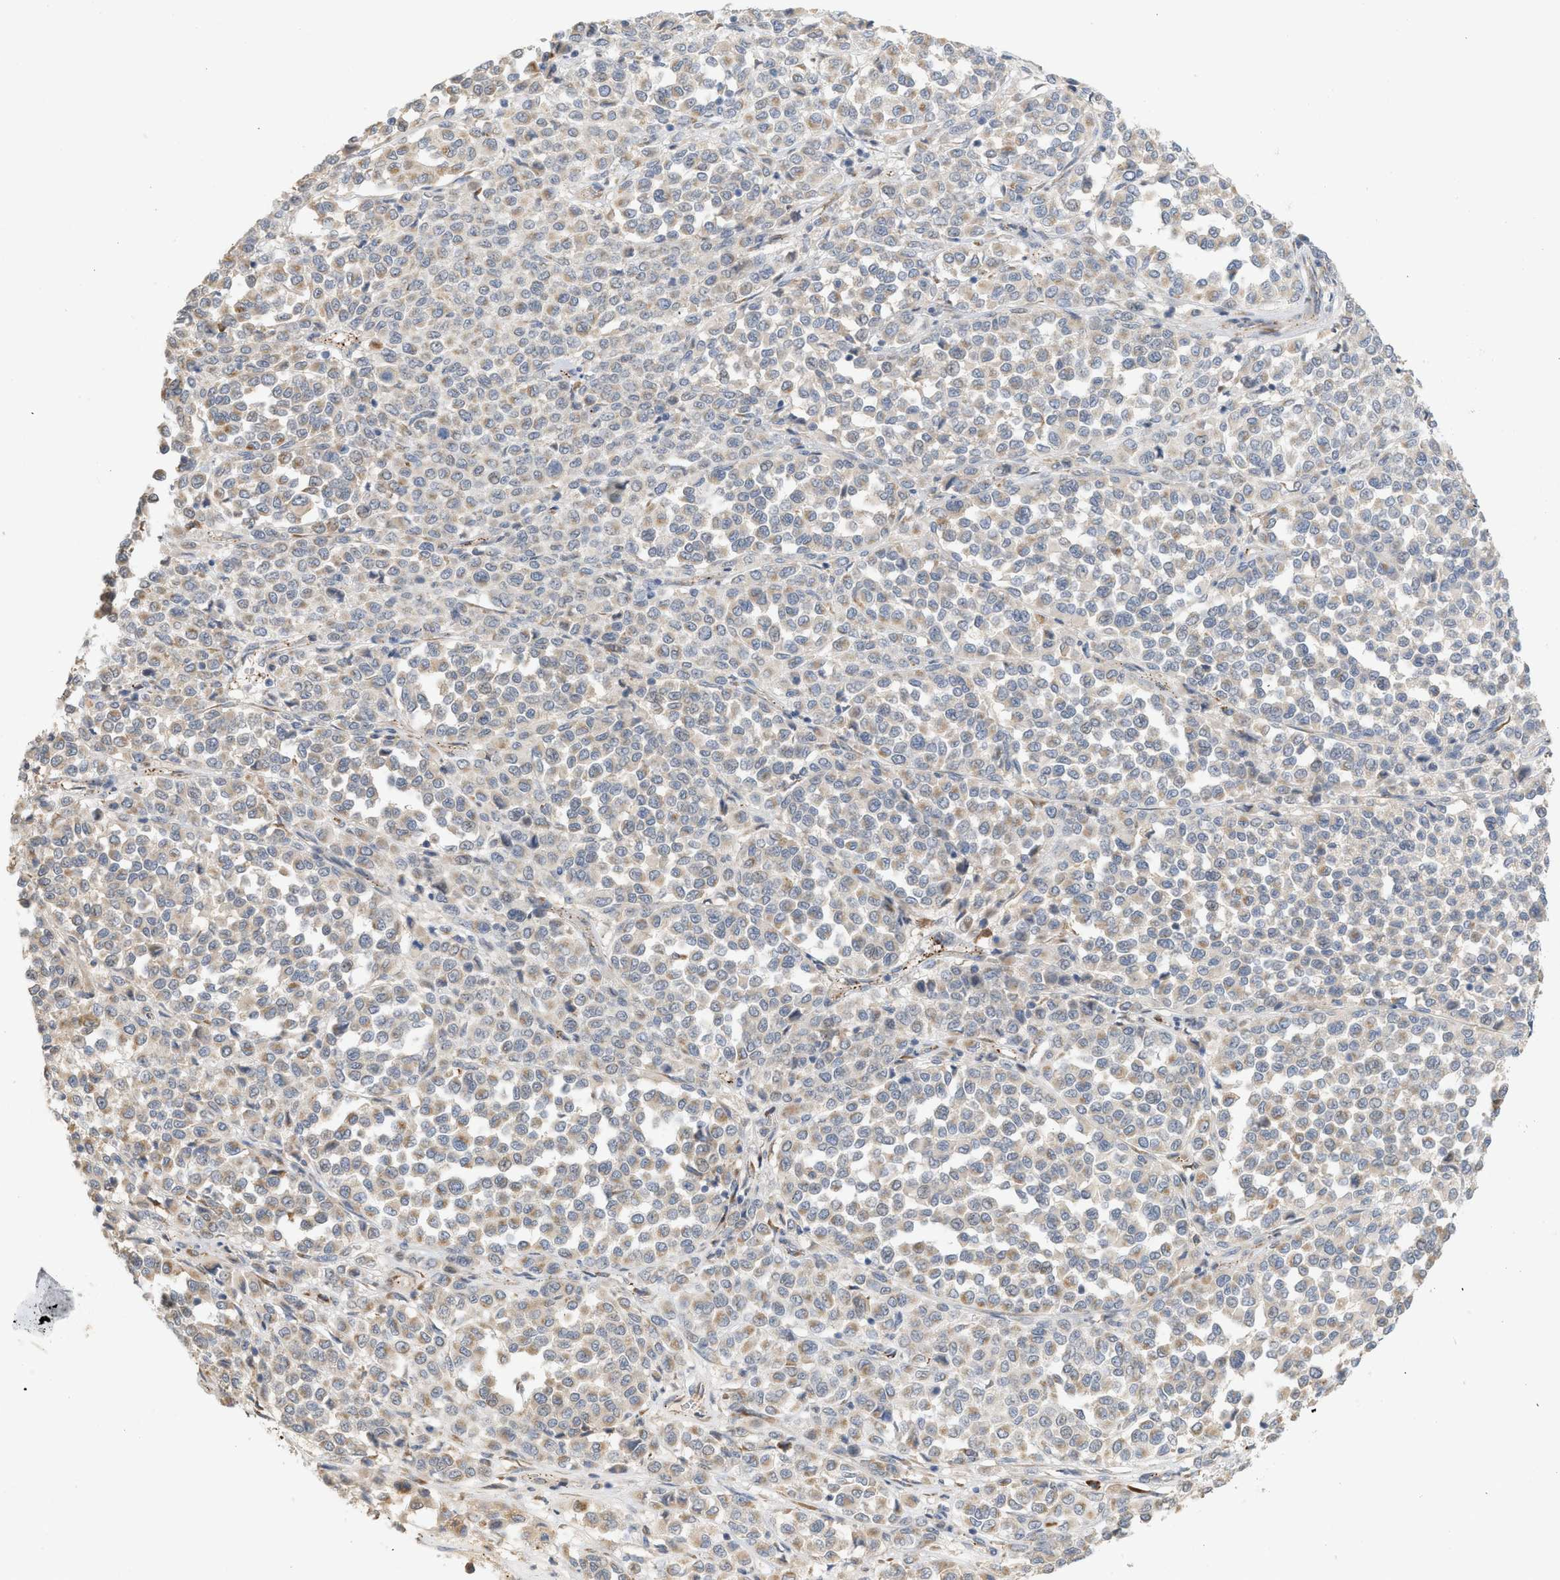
{"staining": {"intensity": "weak", "quantity": ">75%", "location": "cytoplasmic/membranous"}, "tissue": "melanoma", "cell_type": "Tumor cells", "image_type": "cancer", "snomed": [{"axis": "morphology", "description": "Malignant melanoma, Metastatic site"}, {"axis": "topography", "description": "Pancreas"}], "caption": "A histopathology image of human melanoma stained for a protein exhibits weak cytoplasmic/membranous brown staining in tumor cells.", "gene": "SVOP", "patient": {"sex": "female", "age": 30}}